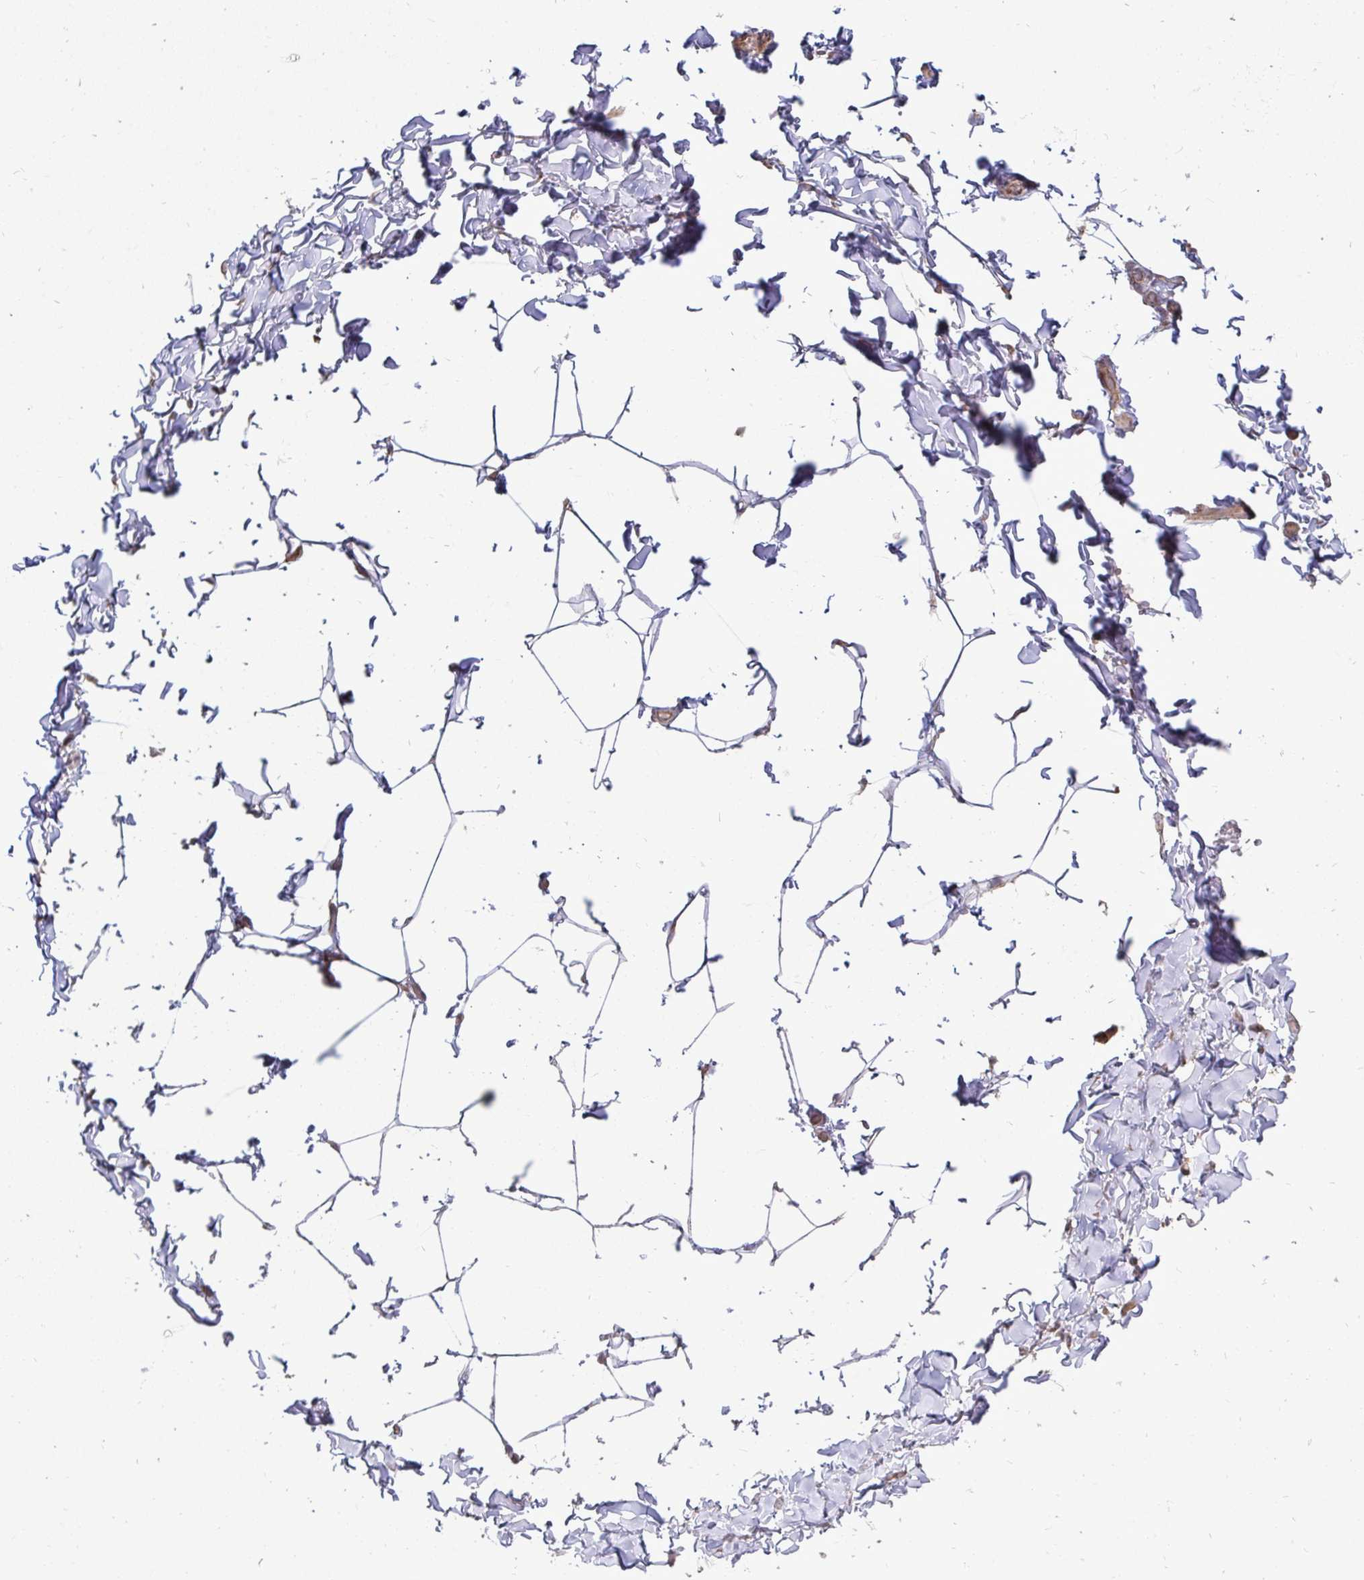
{"staining": {"intensity": "negative", "quantity": "none", "location": "none"}, "tissue": "adipose tissue", "cell_type": "Adipocytes", "image_type": "normal", "snomed": [{"axis": "morphology", "description": "Normal tissue, NOS"}, {"axis": "topography", "description": "Soft tissue"}, {"axis": "topography", "description": "Adipose tissue"}, {"axis": "topography", "description": "Vascular tissue"}, {"axis": "topography", "description": "Peripheral nerve tissue"}], "caption": "This is an immunohistochemistry histopathology image of unremarkable adipose tissue. There is no positivity in adipocytes.", "gene": "SH2D1B", "patient": {"sex": "male", "age": 29}}